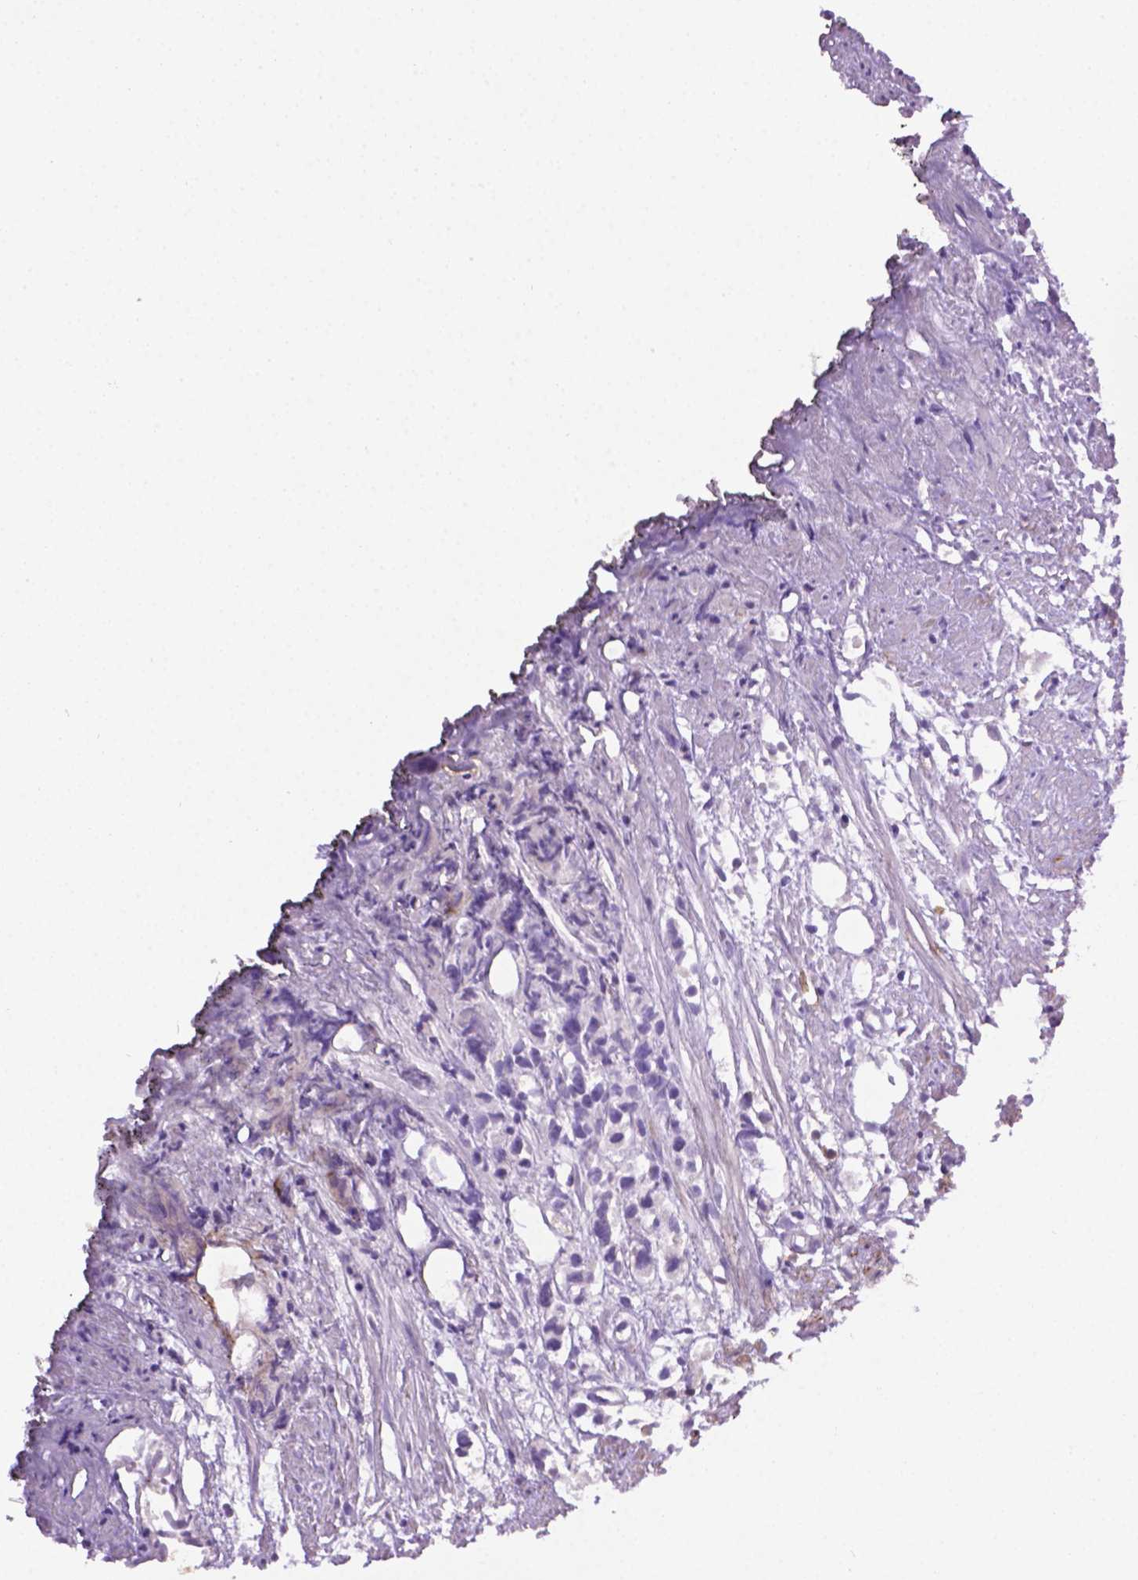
{"staining": {"intensity": "negative", "quantity": "none", "location": "none"}, "tissue": "prostate cancer", "cell_type": "Tumor cells", "image_type": "cancer", "snomed": [{"axis": "morphology", "description": "Adenocarcinoma, High grade"}, {"axis": "topography", "description": "Prostate"}], "caption": "The histopathology image shows no staining of tumor cells in adenocarcinoma (high-grade) (prostate).", "gene": "ACAD10", "patient": {"sex": "male", "age": 68}}